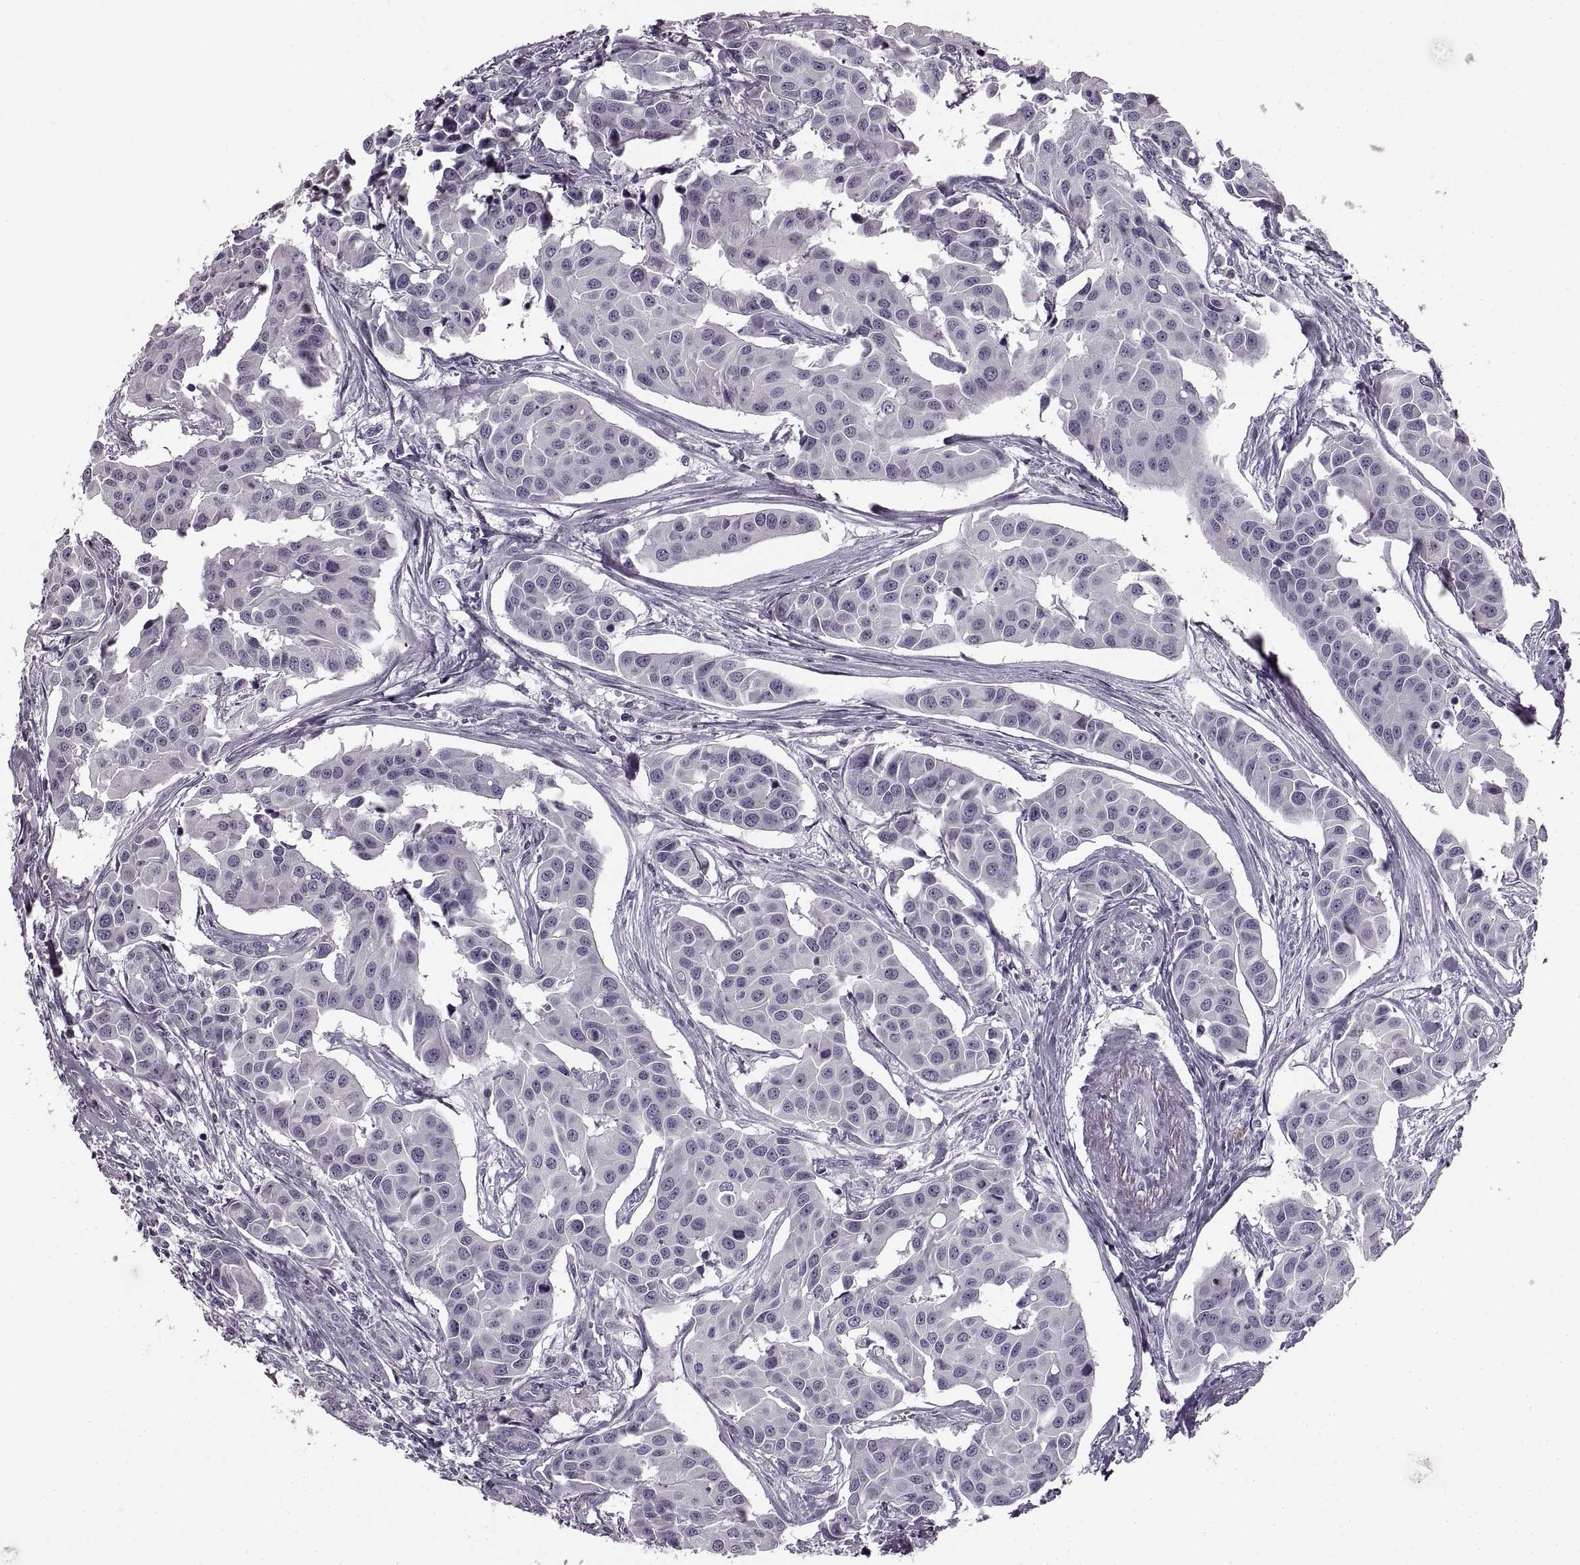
{"staining": {"intensity": "negative", "quantity": "none", "location": "none"}, "tissue": "head and neck cancer", "cell_type": "Tumor cells", "image_type": "cancer", "snomed": [{"axis": "morphology", "description": "Adenocarcinoma, NOS"}, {"axis": "topography", "description": "Head-Neck"}], "caption": "Immunohistochemical staining of adenocarcinoma (head and neck) reveals no significant staining in tumor cells.", "gene": "CNTN1", "patient": {"sex": "male", "age": 76}}